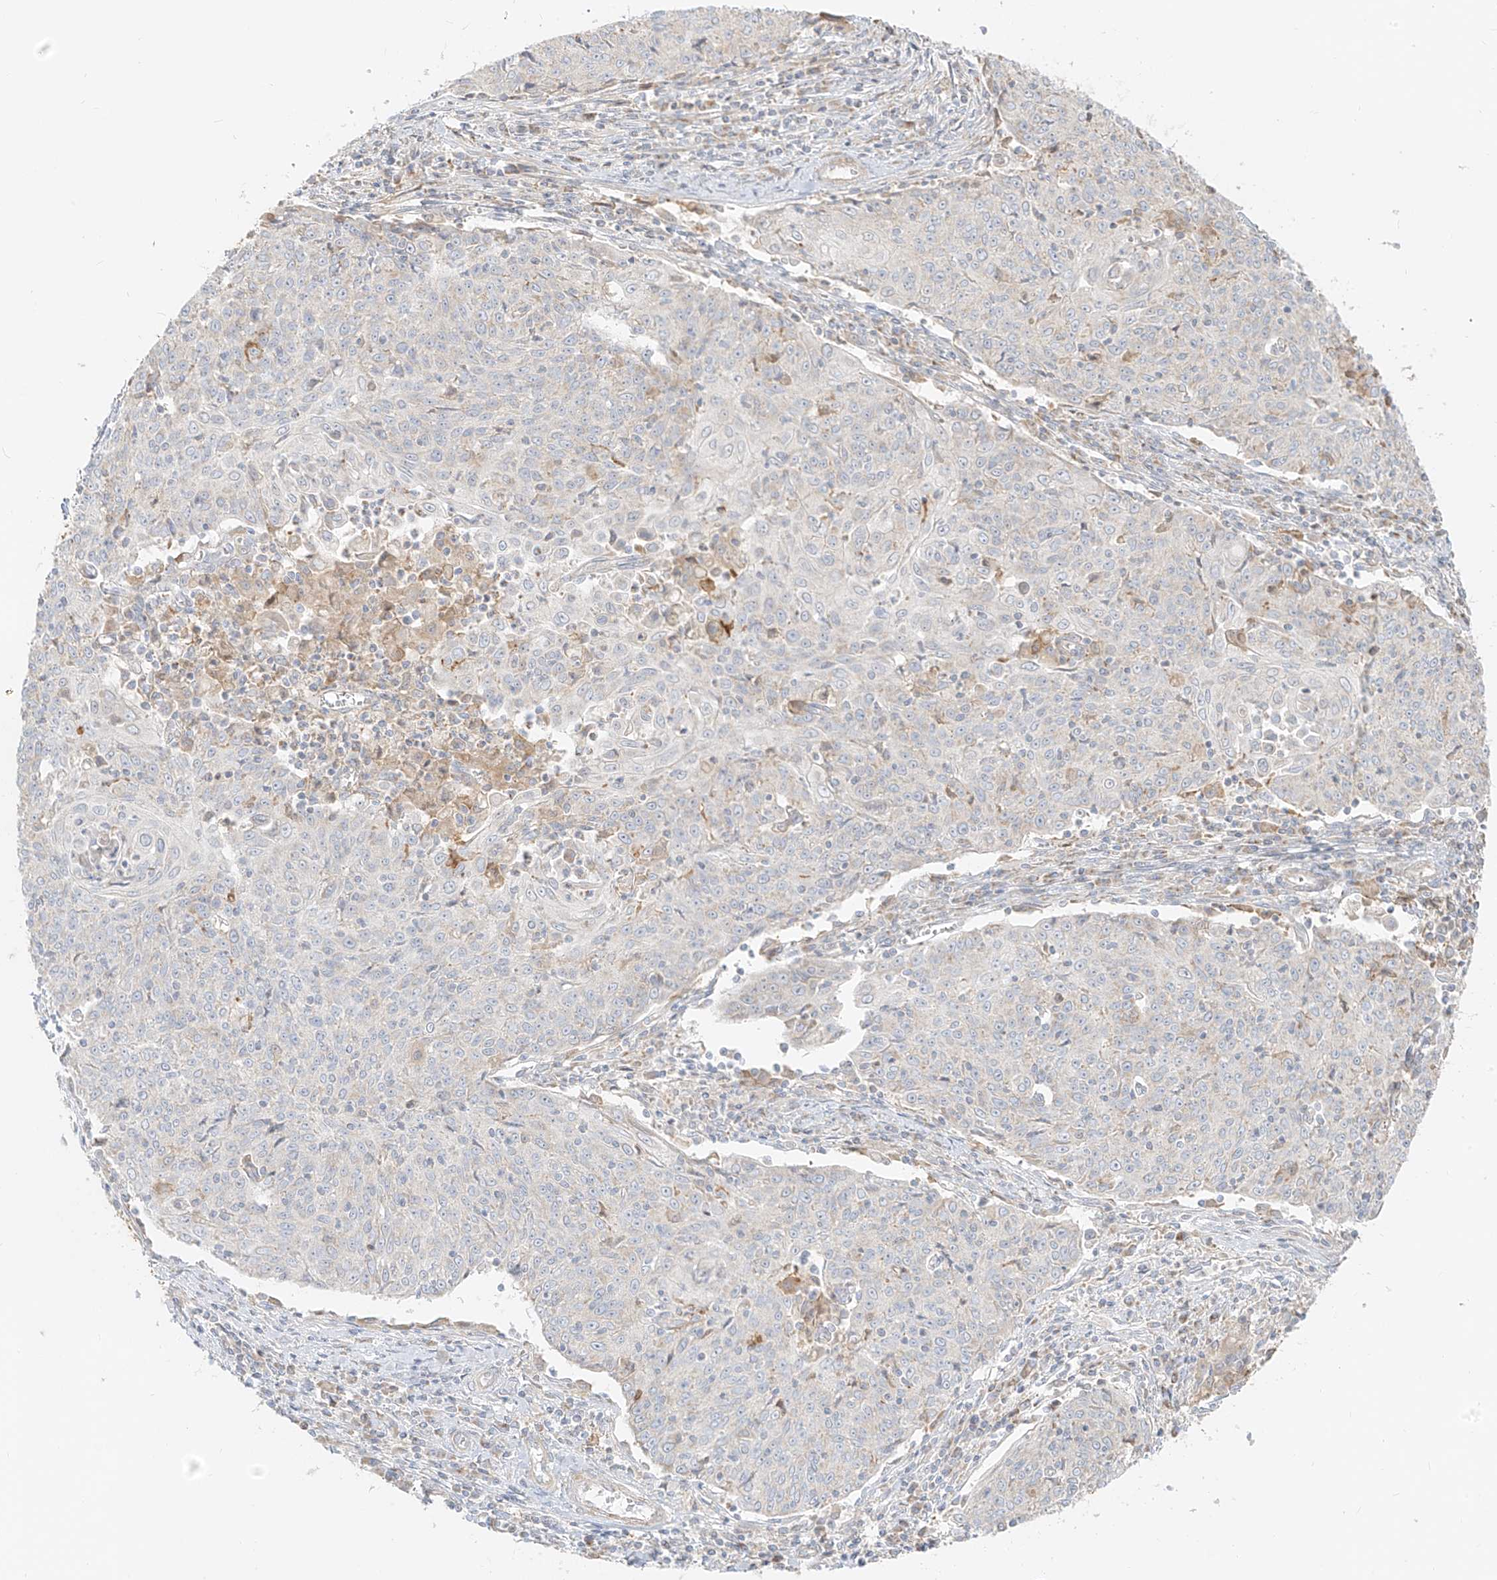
{"staining": {"intensity": "negative", "quantity": "none", "location": "none"}, "tissue": "cervical cancer", "cell_type": "Tumor cells", "image_type": "cancer", "snomed": [{"axis": "morphology", "description": "Squamous cell carcinoma, NOS"}, {"axis": "topography", "description": "Cervix"}], "caption": "Histopathology image shows no protein positivity in tumor cells of cervical squamous cell carcinoma tissue.", "gene": "ZIM3", "patient": {"sex": "female", "age": 48}}